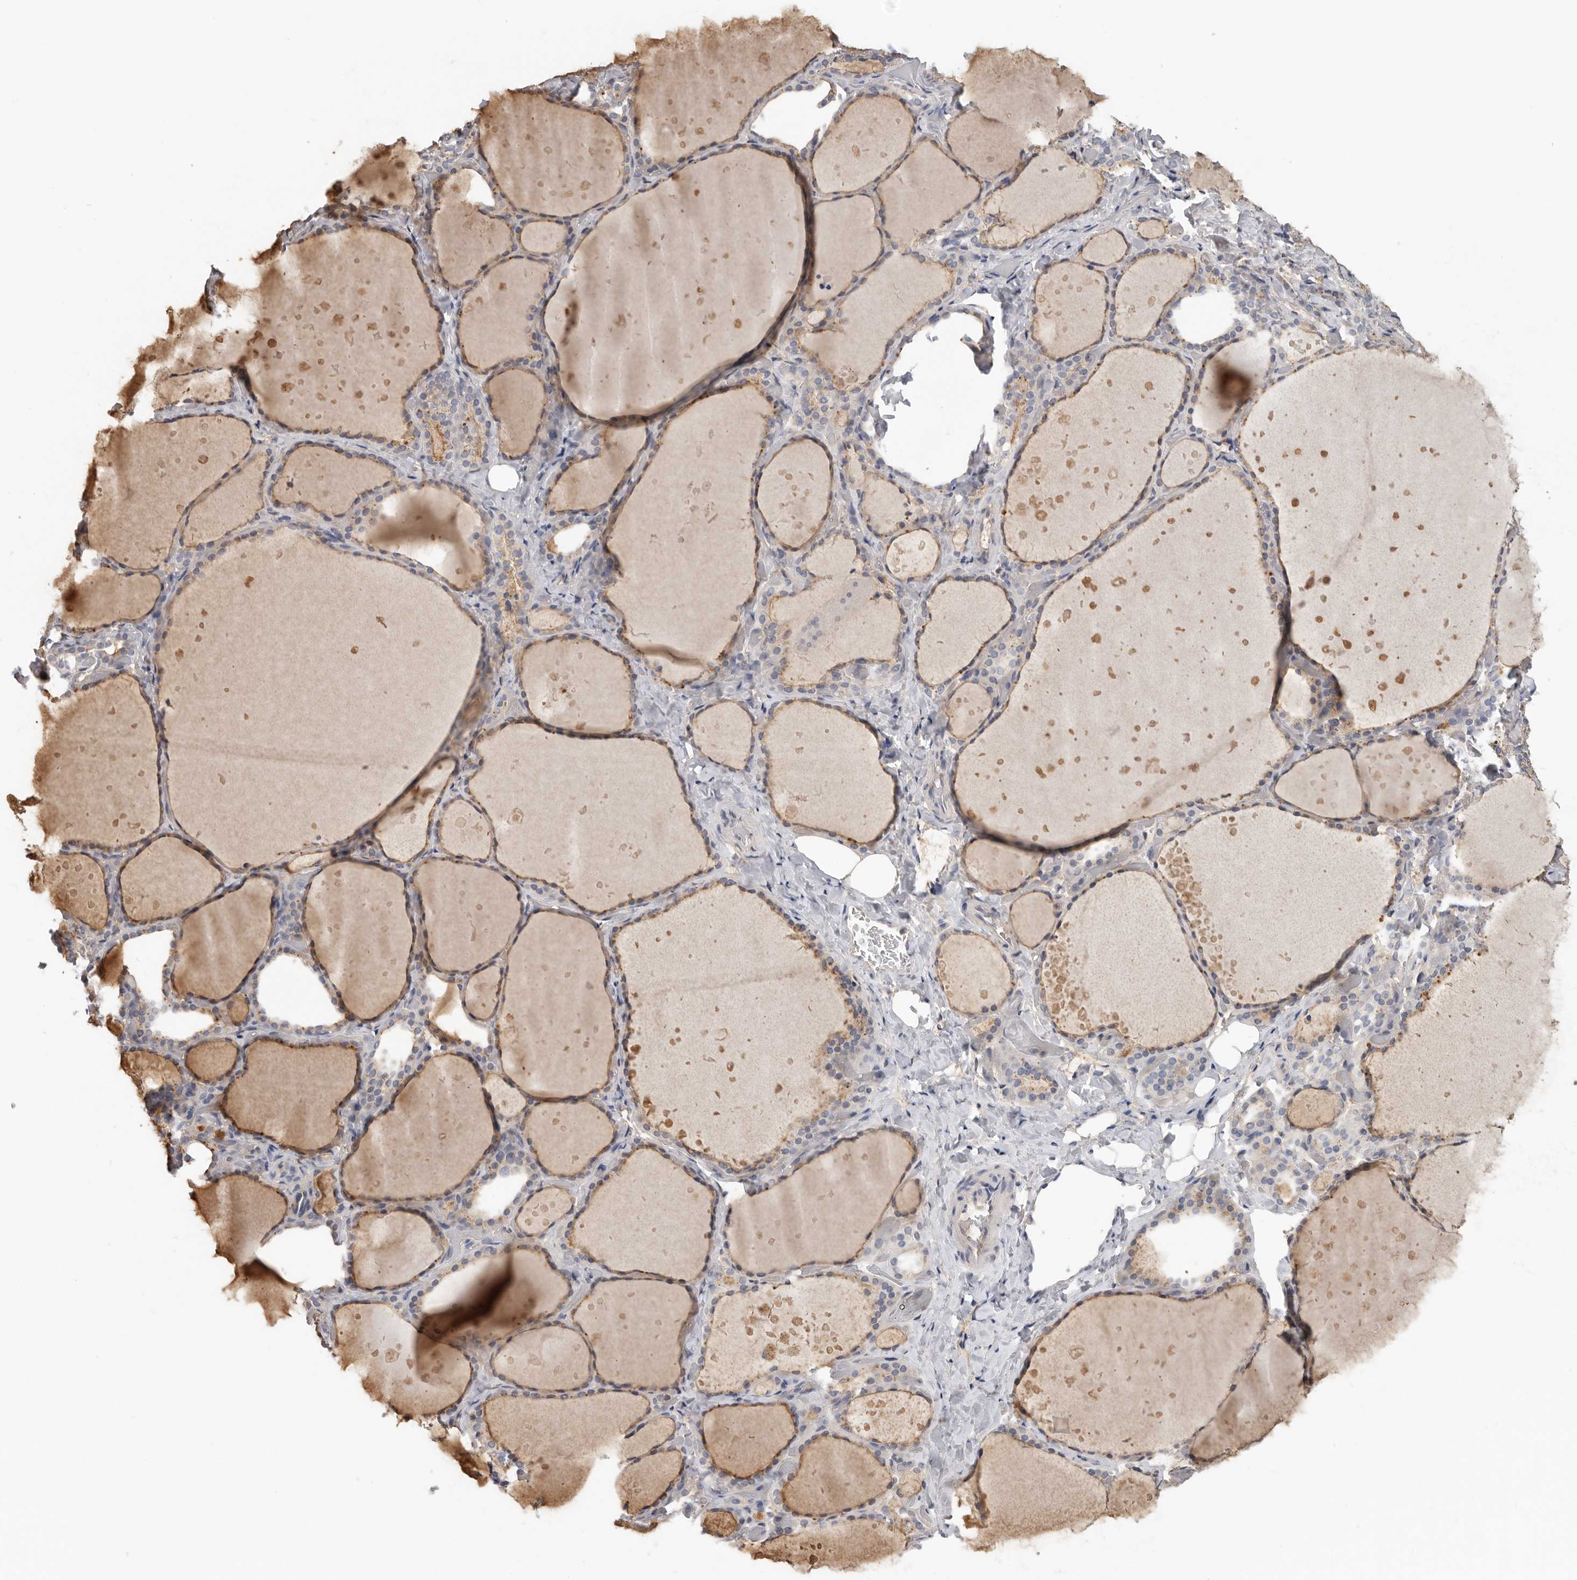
{"staining": {"intensity": "moderate", "quantity": ">75%", "location": "cytoplasmic/membranous"}, "tissue": "thyroid gland", "cell_type": "Glandular cells", "image_type": "normal", "snomed": [{"axis": "morphology", "description": "Normal tissue, NOS"}, {"axis": "topography", "description": "Thyroid gland"}], "caption": "Protein positivity by immunohistochemistry (IHC) exhibits moderate cytoplasmic/membranous expression in approximately >75% of glandular cells in unremarkable thyroid gland.", "gene": "WDTC1", "patient": {"sex": "female", "age": 44}}